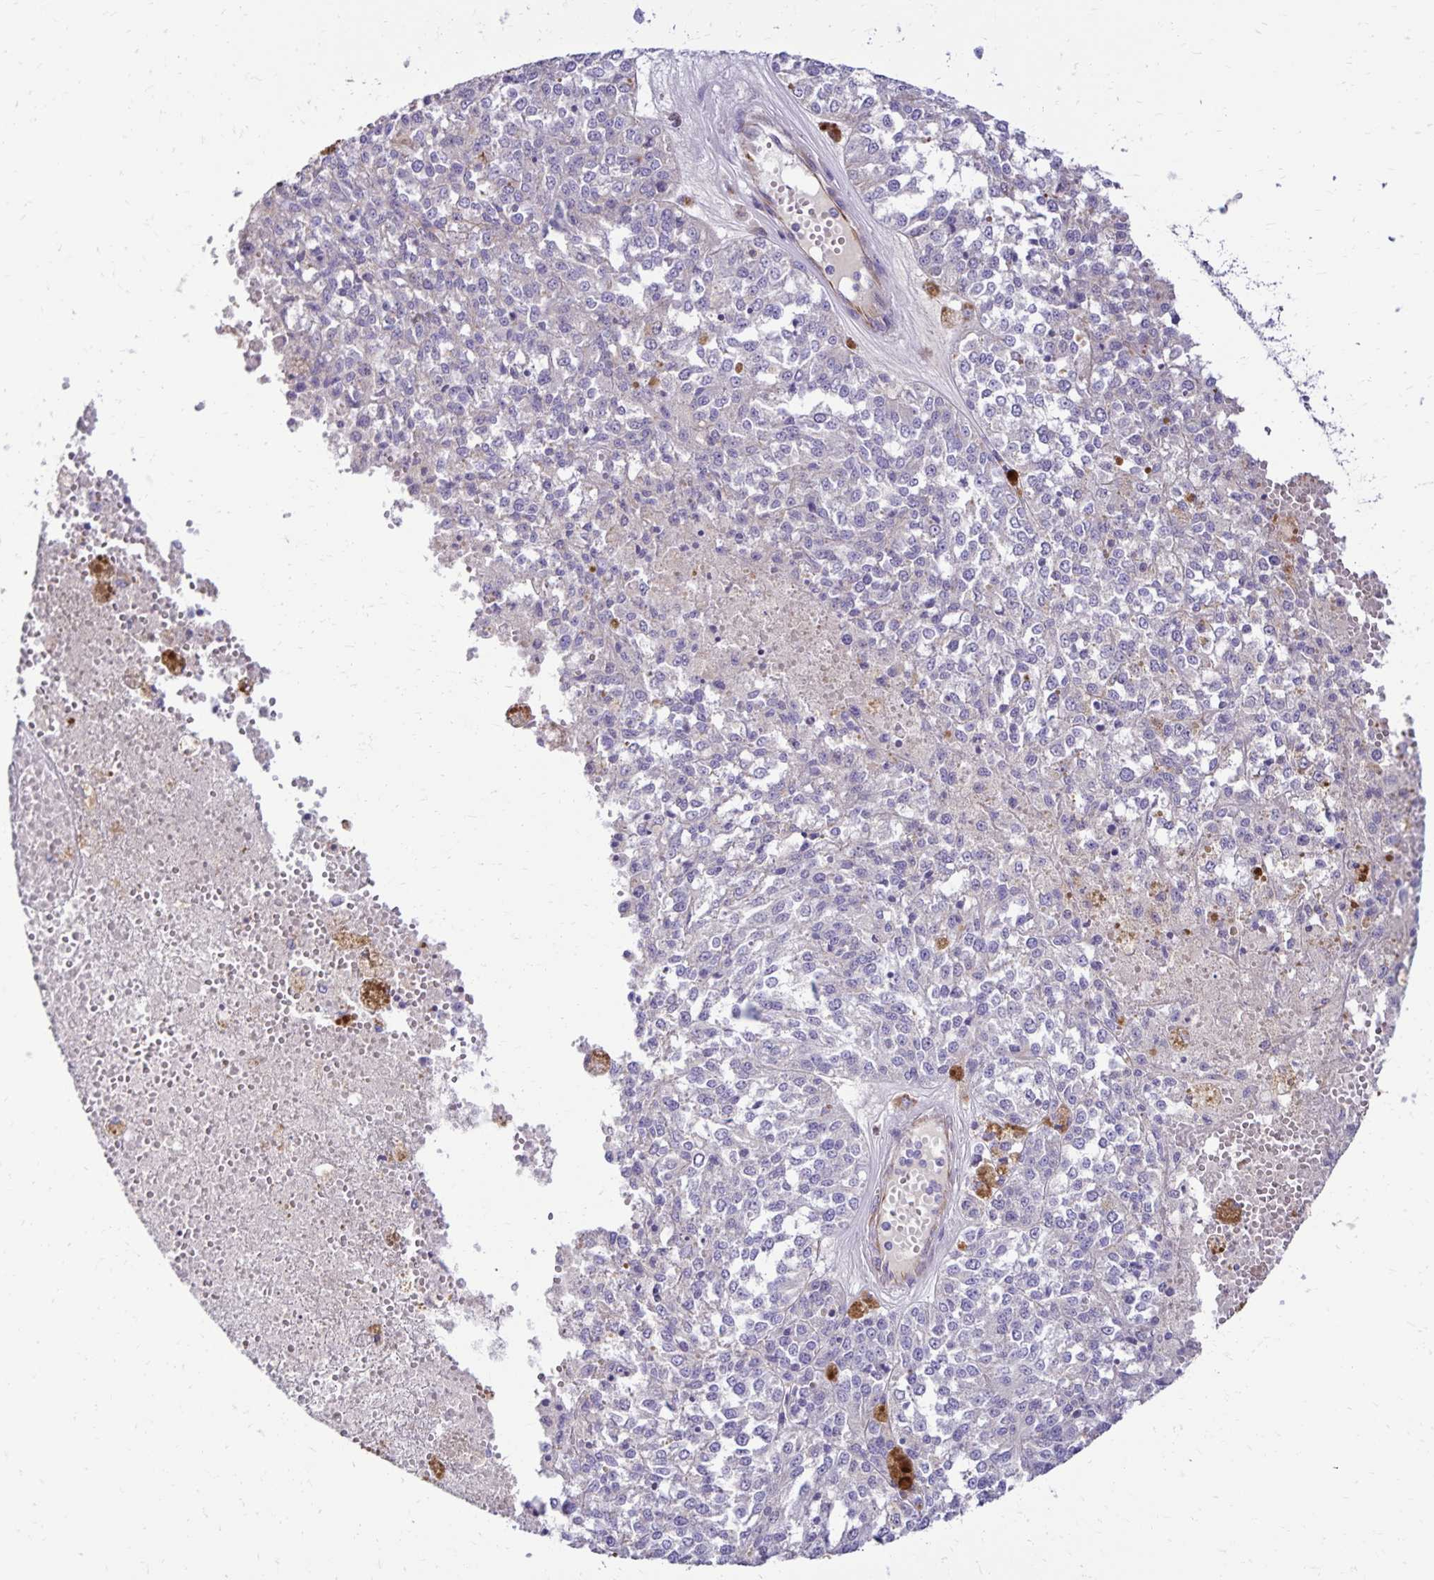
{"staining": {"intensity": "negative", "quantity": "none", "location": "none"}, "tissue": "melanoma", "cell_type": "Tumor cells", "image_type": "cancer", "snomed": [{"axis": "morphology", "description": "Malignant melanoma, Metastatic site"}, {"axis": "topography", "description": "Lymph node"}], "caption": "An IHC histopathology image of malignant melanoma (metastatic site) is shown. There is no staining in tumor cells of malignant melanoma (metastatic site). Nuclei are stained in blue.", "gene": "TRPV6", "patient": {"sex": "female", "age": 64}}